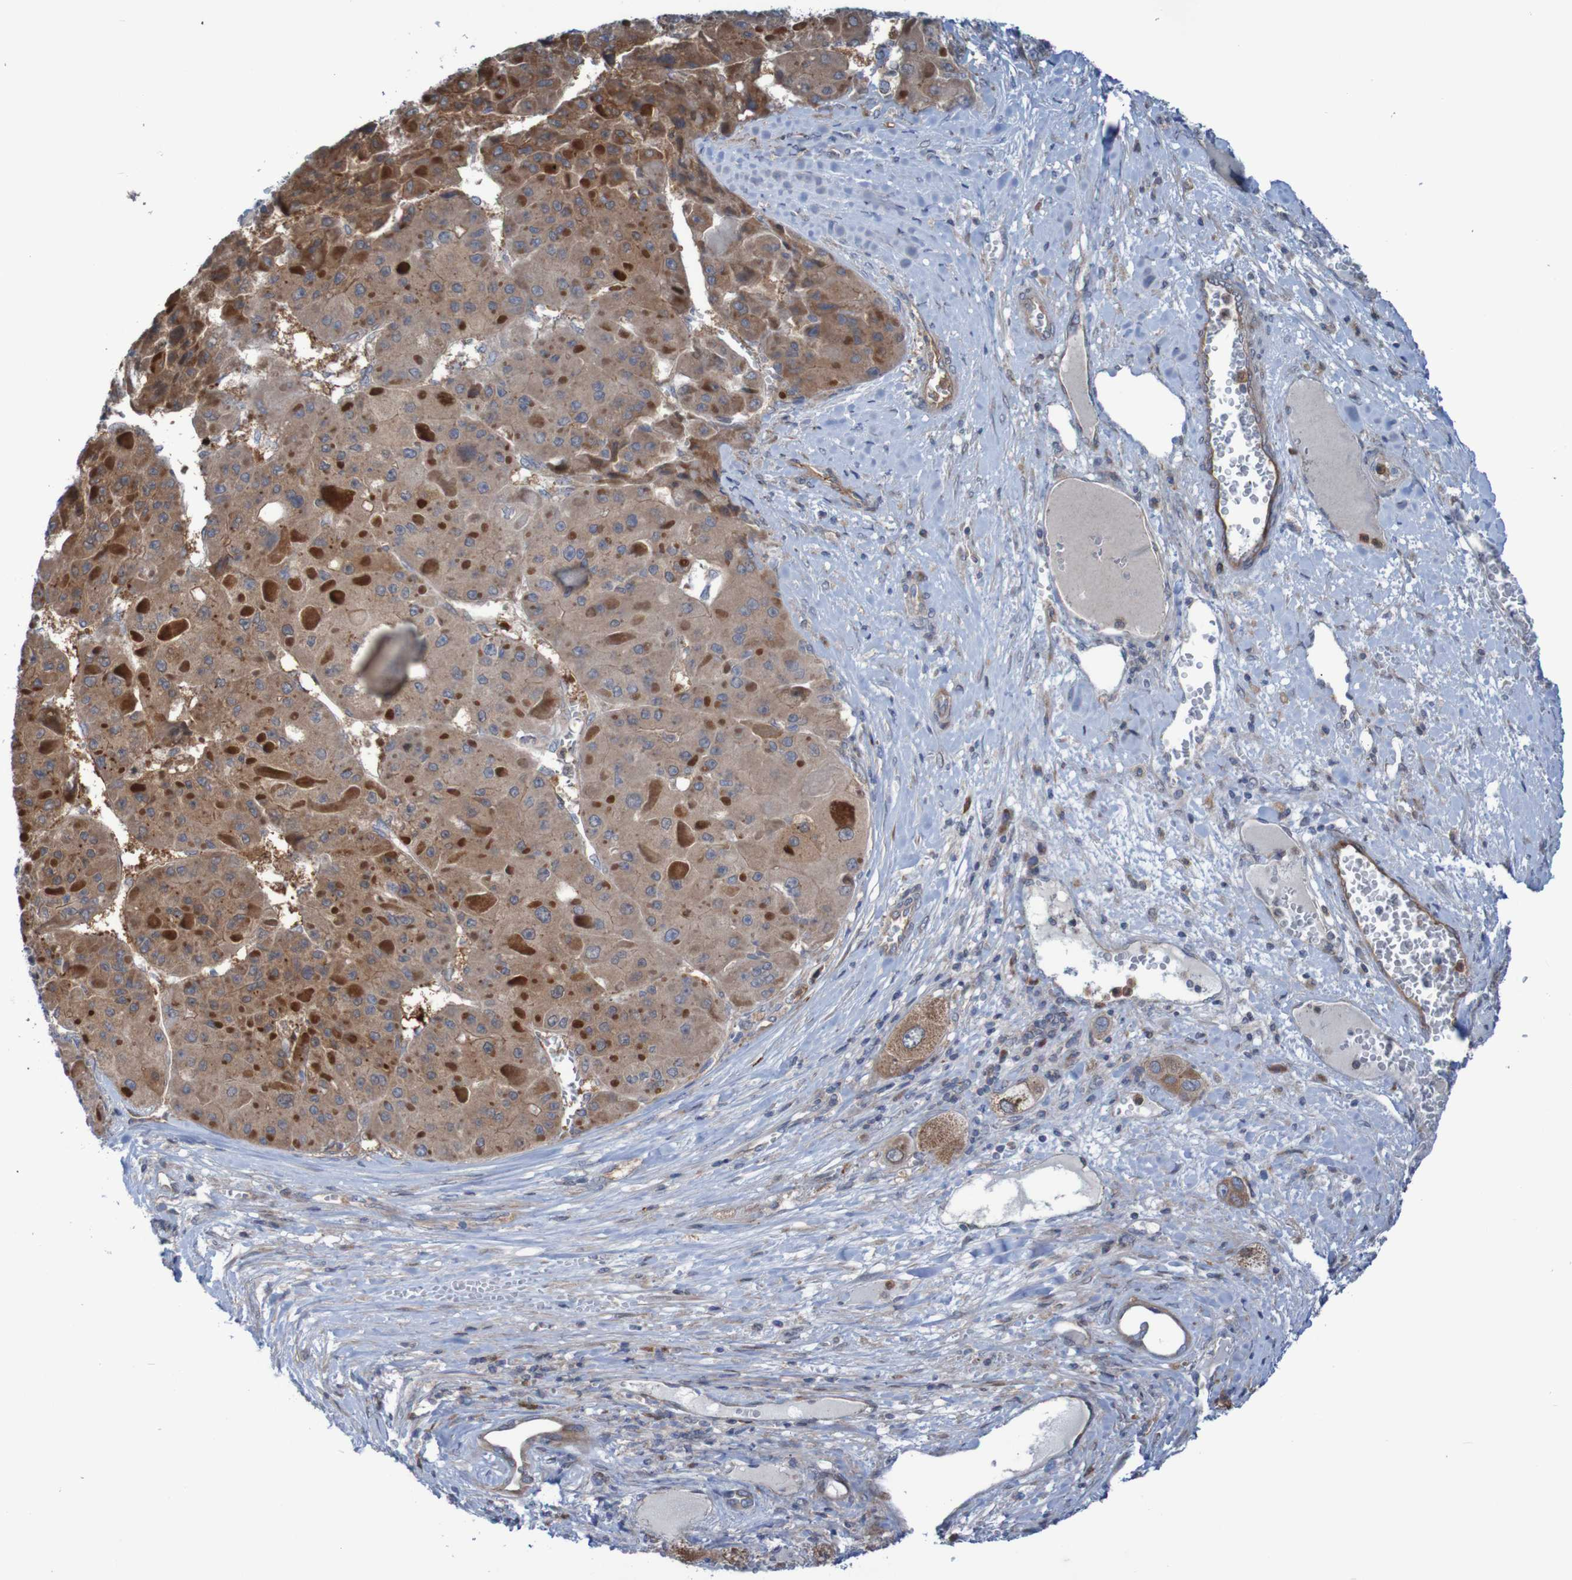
{"staining": {"intensity": "strong", "quantity": ">75%", "location": "cytoplasmic/membranous"}, "tissue": "liver cancer", "cell_type": "Tumor cells", "image_type": "cancer", "snomed": [{"axis": "morphology", "description": "Carcinoma, Hepatocellular, NOS"}, {"axis": "topography", "description": "Liver"}], "caption": "Immunohistochemical staining of human hepatocellular carcinoma (liver) reveals high levels of strong cytoplasmic/membranous protein expression in approximately >75% of tumor cells. The staining was performed using DAB to visualize the protein expression in brown, while the nuclei were stained in blue with hematoxylin (Magnification: 20x).", "gene": "ANGPT4", "patient": {"sex": "female", "age": 73}}